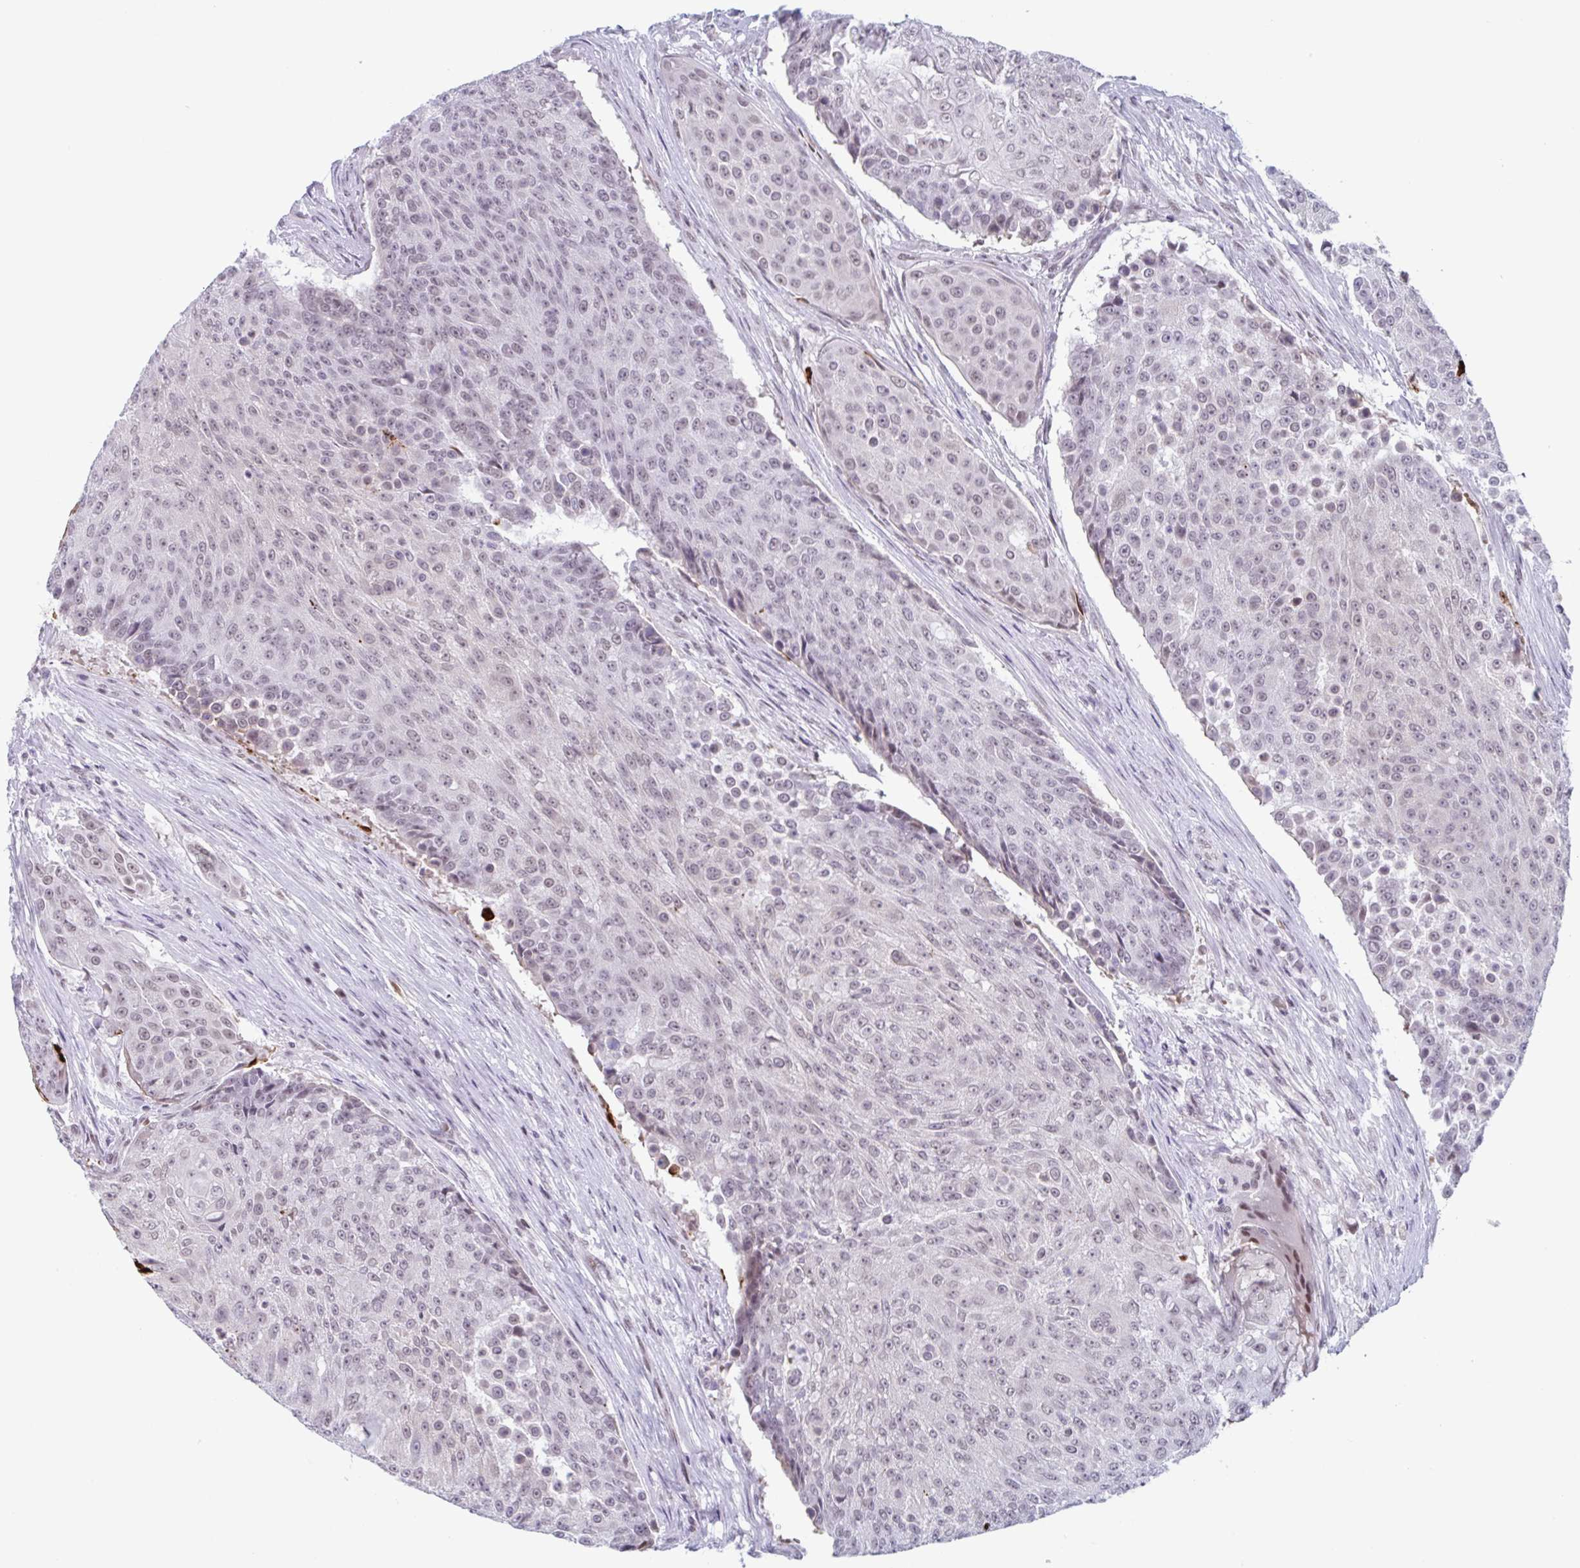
{"staining": {"intensity": "weak", "quantity": "25%-75%", "location": "nuclear"}, "tissue": "urothelial cancer", "cell_type": "Tumor cells", "image_type": "cancer", "snomed": [{"axis": "morphology", "description": "Urothelial carcinoma, High grade"}, {"axis": "topography", "description": "Urinary bladder"}], "caption": "Immunohistochemical staining of high-grade urothelial carcinoma reveals low levels of weak nuclear protein positivity in approximately 25%-75% of tumor cells.", "gene": "PLG", "patient": {"sex": "female", "age": 63}}